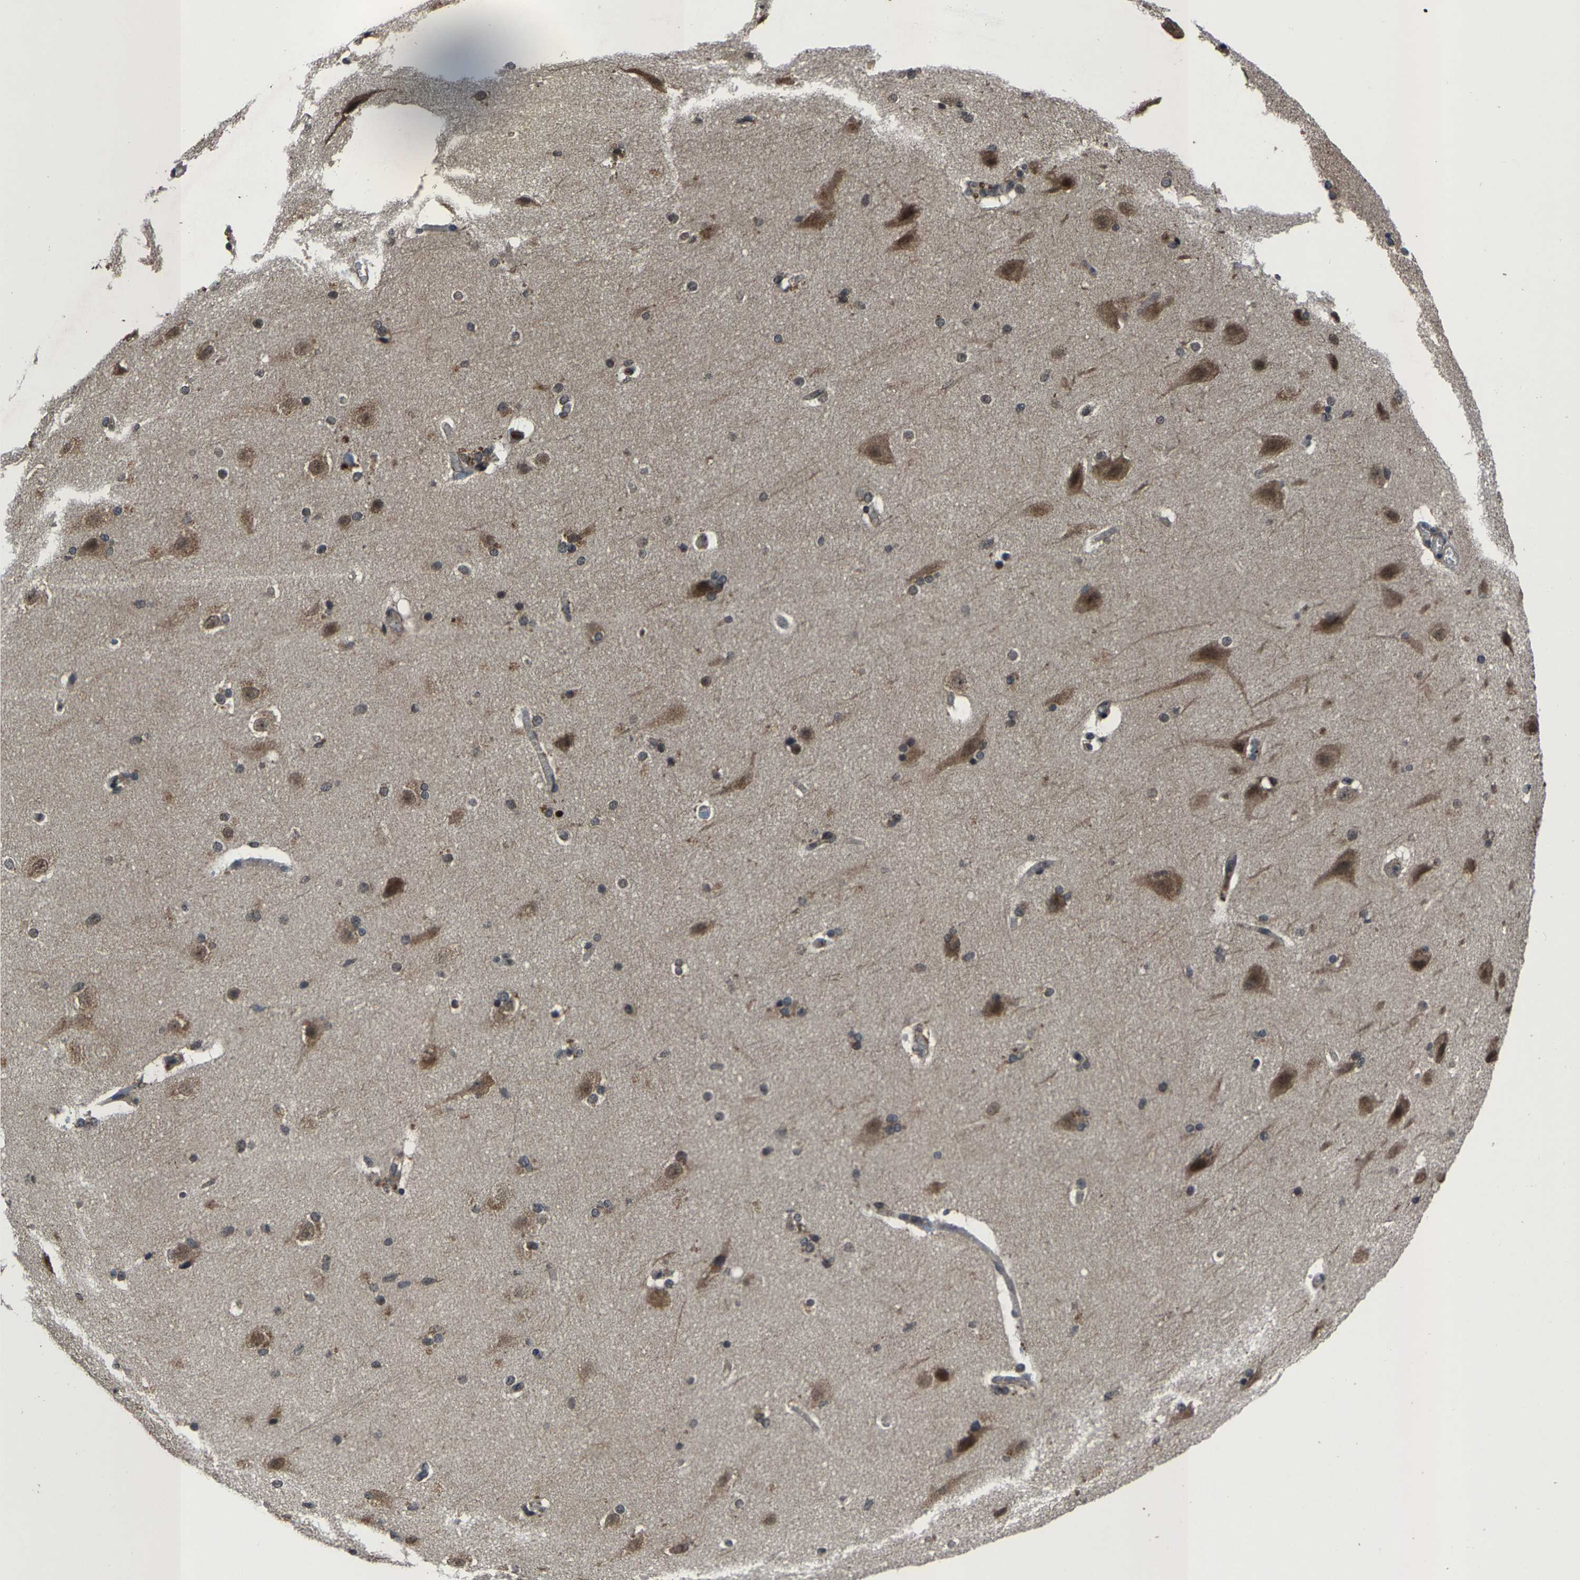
{"staining": {"intensity": "negative", "quantity": "none", "location": "none"}, "tissue": "cerebral cortex", "cell_type": "Endothelial cells", "image_type": "normal", "snomed": [{"axis": "morphology", "description": "Normal tissue, NOS"}, {"axis": "topography", "description": "Cerebral cortex"}, {"axis": "topography", "description": "Hippocampus"}], "caption": "This is an IHC photomicrograph of unremarkable human cerebral cortex. There is no positivity in endothelial cells.", "gene": "HUWE1", "patient": {"sex": "female", "age": 19}}